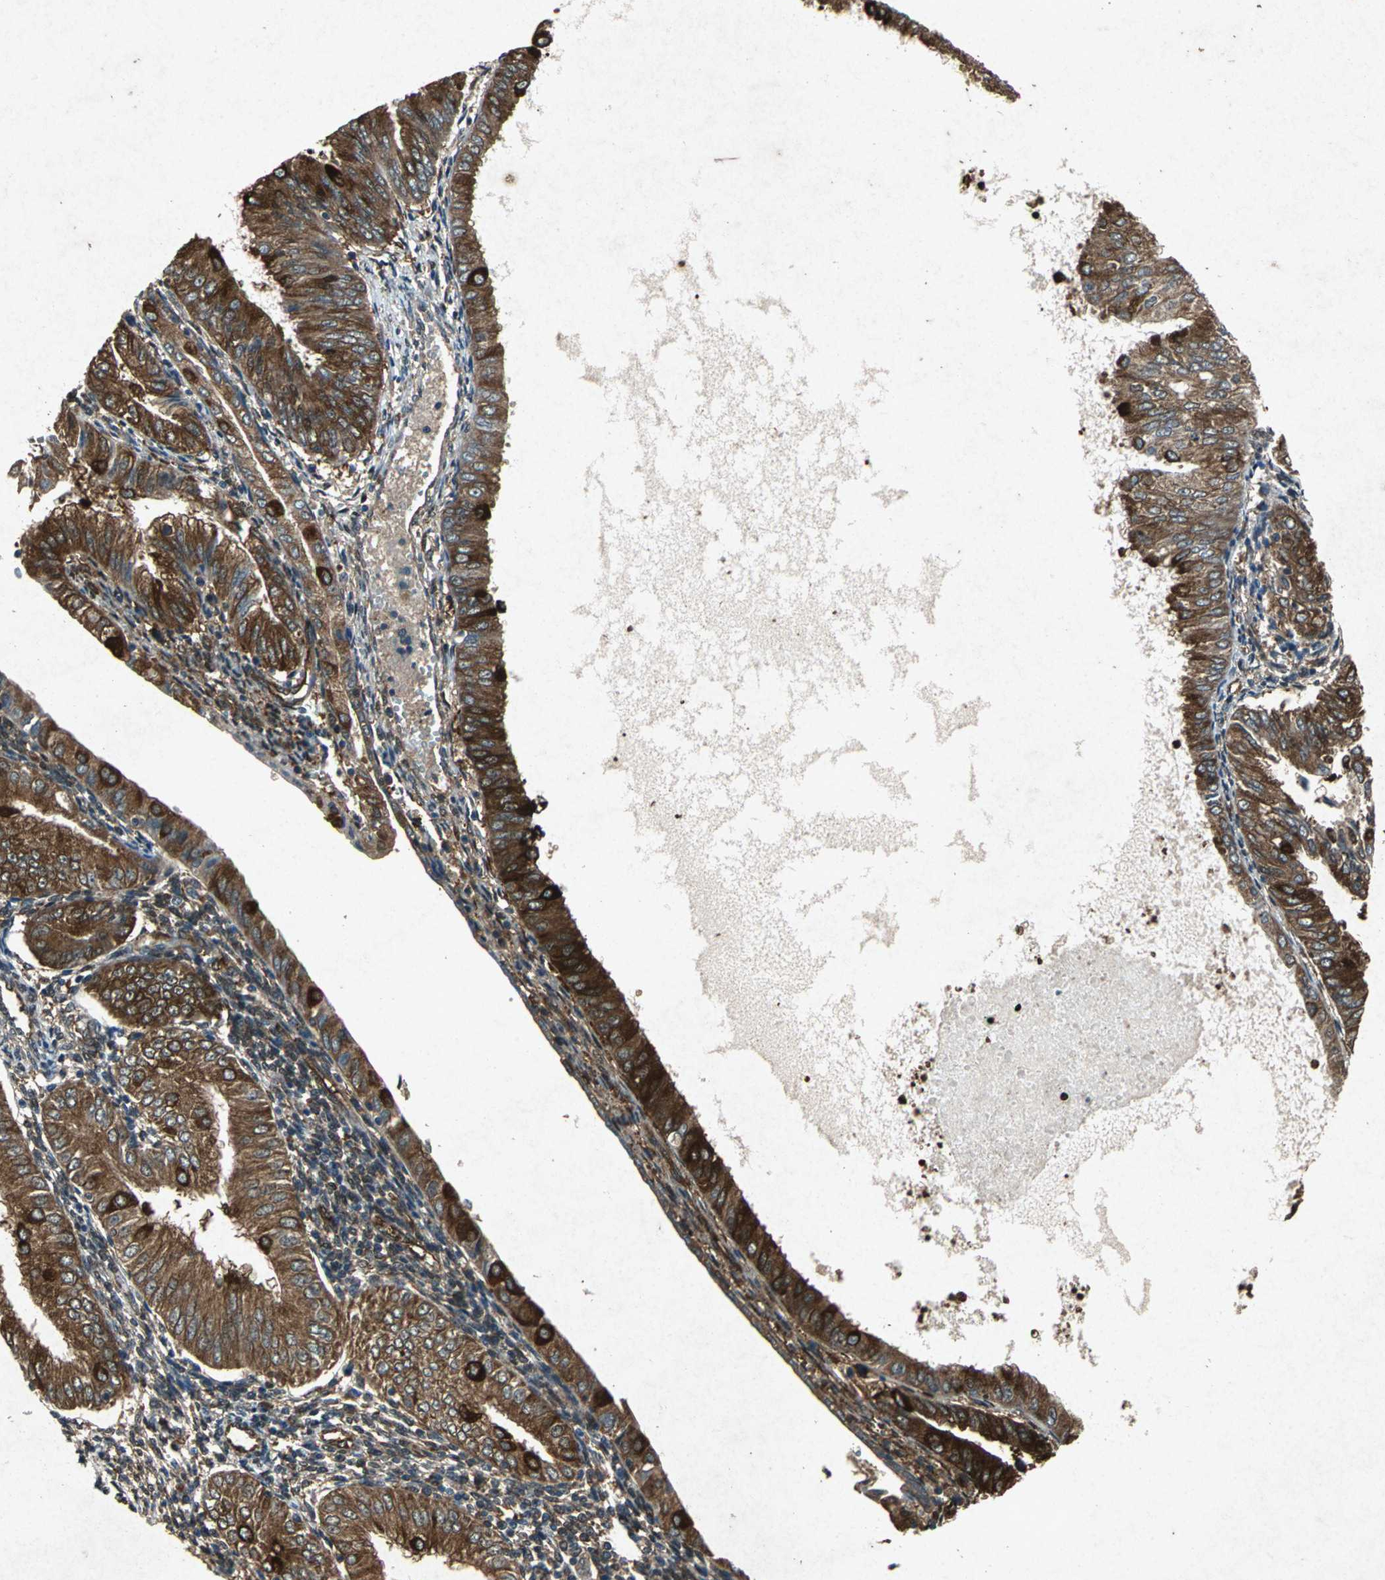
{"staining": {"intensity": "moderate", "quantity": ">75%", "location": "cytoplasmic/membranous"}, "tissue": "endometrial cancer", "cell_type": "Tumor cells", "image_type": "cancer", "snomed": [{"axis": "morphology", "description": "Adenocarcinoma, NOS"}, {"axis": "topography", "description": "Endometrium"}], "caption": "Immunohistochemical staining of adenocarcinoma (endometrial) shows medium levels of moderate cytoplasmic/membranous protein expression in approximately >75% of tumor cells.", "gene": "HSP90AB1", "patient": {"sex": "female", "age": 53}}